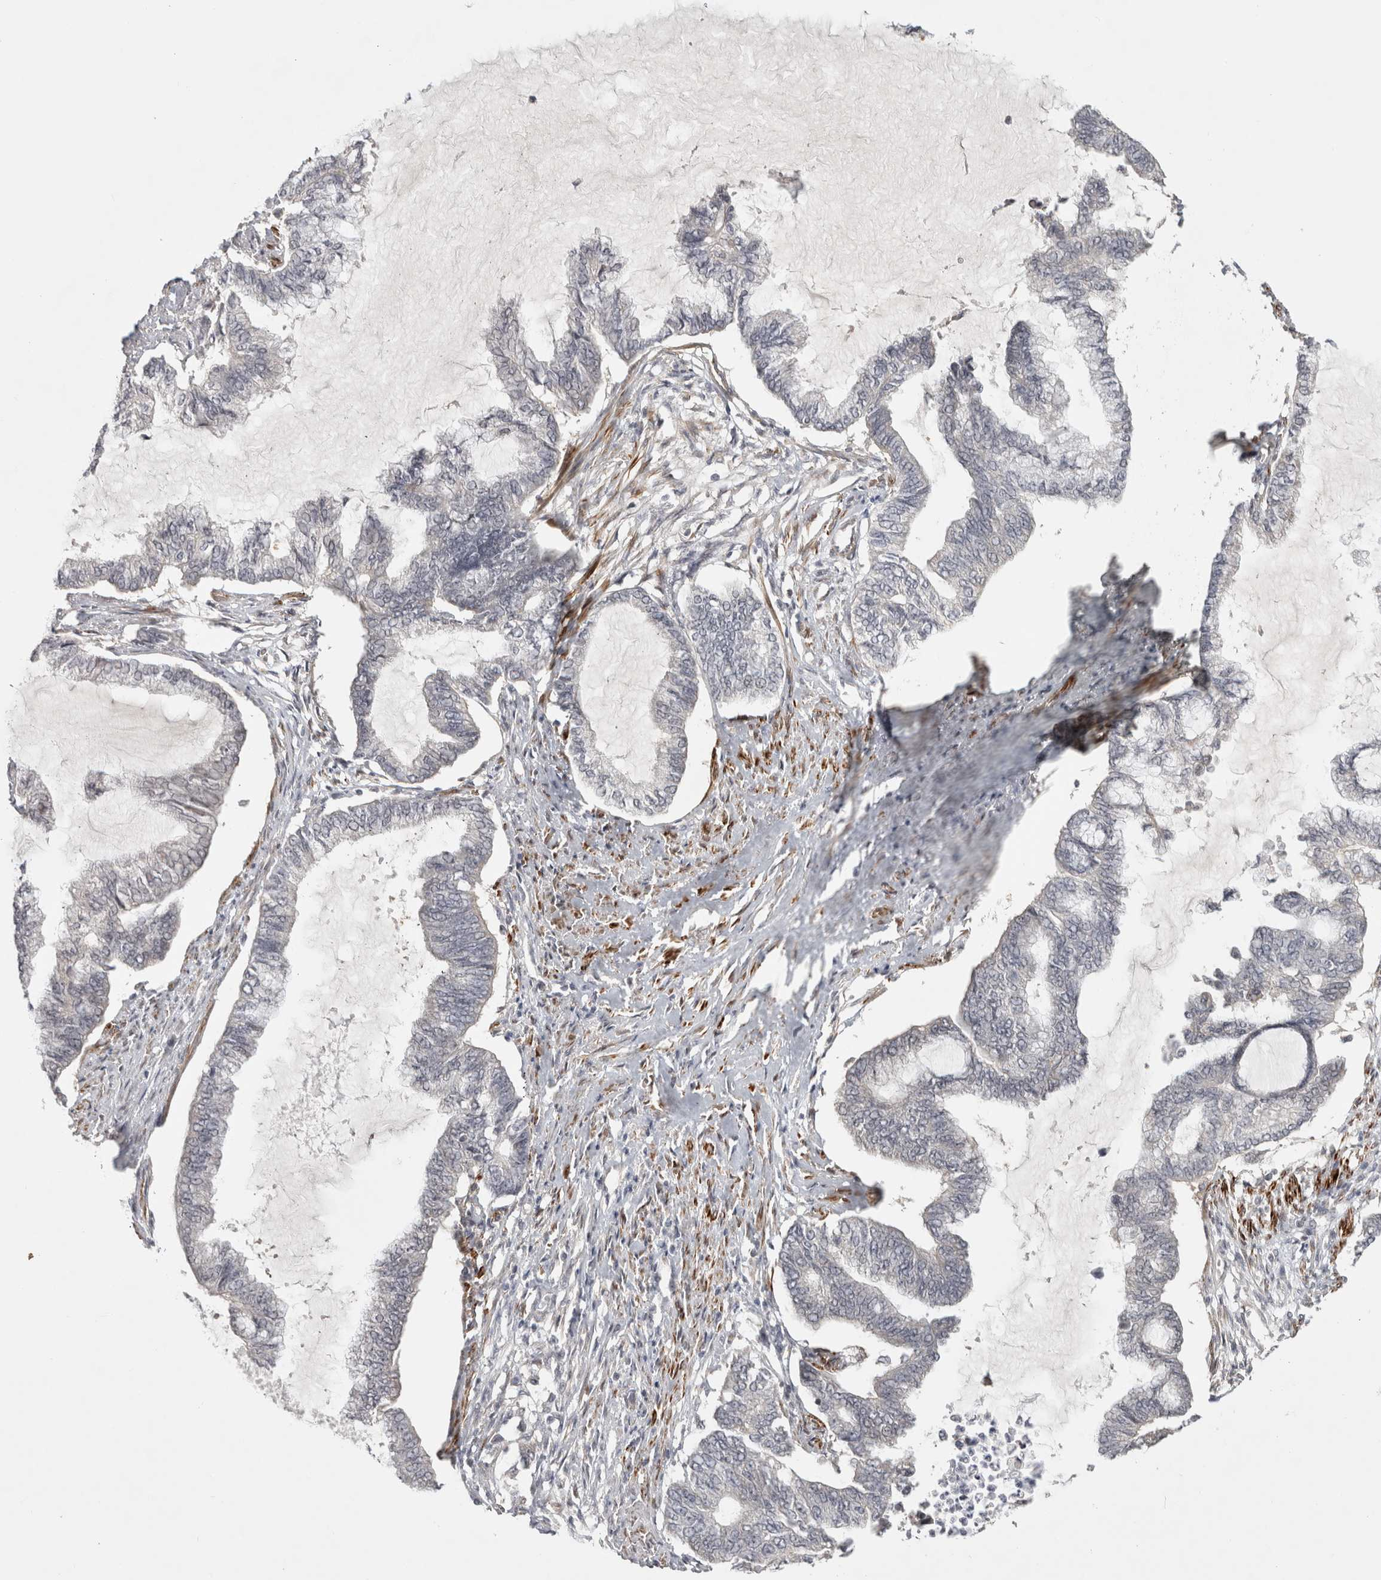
{"staining": {"intensity": "negative", "quantity": "none", "location": "none"}, "tissue": "endometrial cancer", "cell_type": "Tumor cells", "image_type": "cancer", "snomed": [{"axis": "morphology", "description": "Adenocarcinoma, NOS"}, {"axis": "topography", "description": "Endometrium"}], "caption": "A photomicrograph of human endometrial cancer (adenocarcinoma) is negative for staining in tumor cells. (DAB IHC visualized using brightfield microscopy, high magnification).", "gene": "ZNF318", "patient": {"sex": "female", "age": 86}}